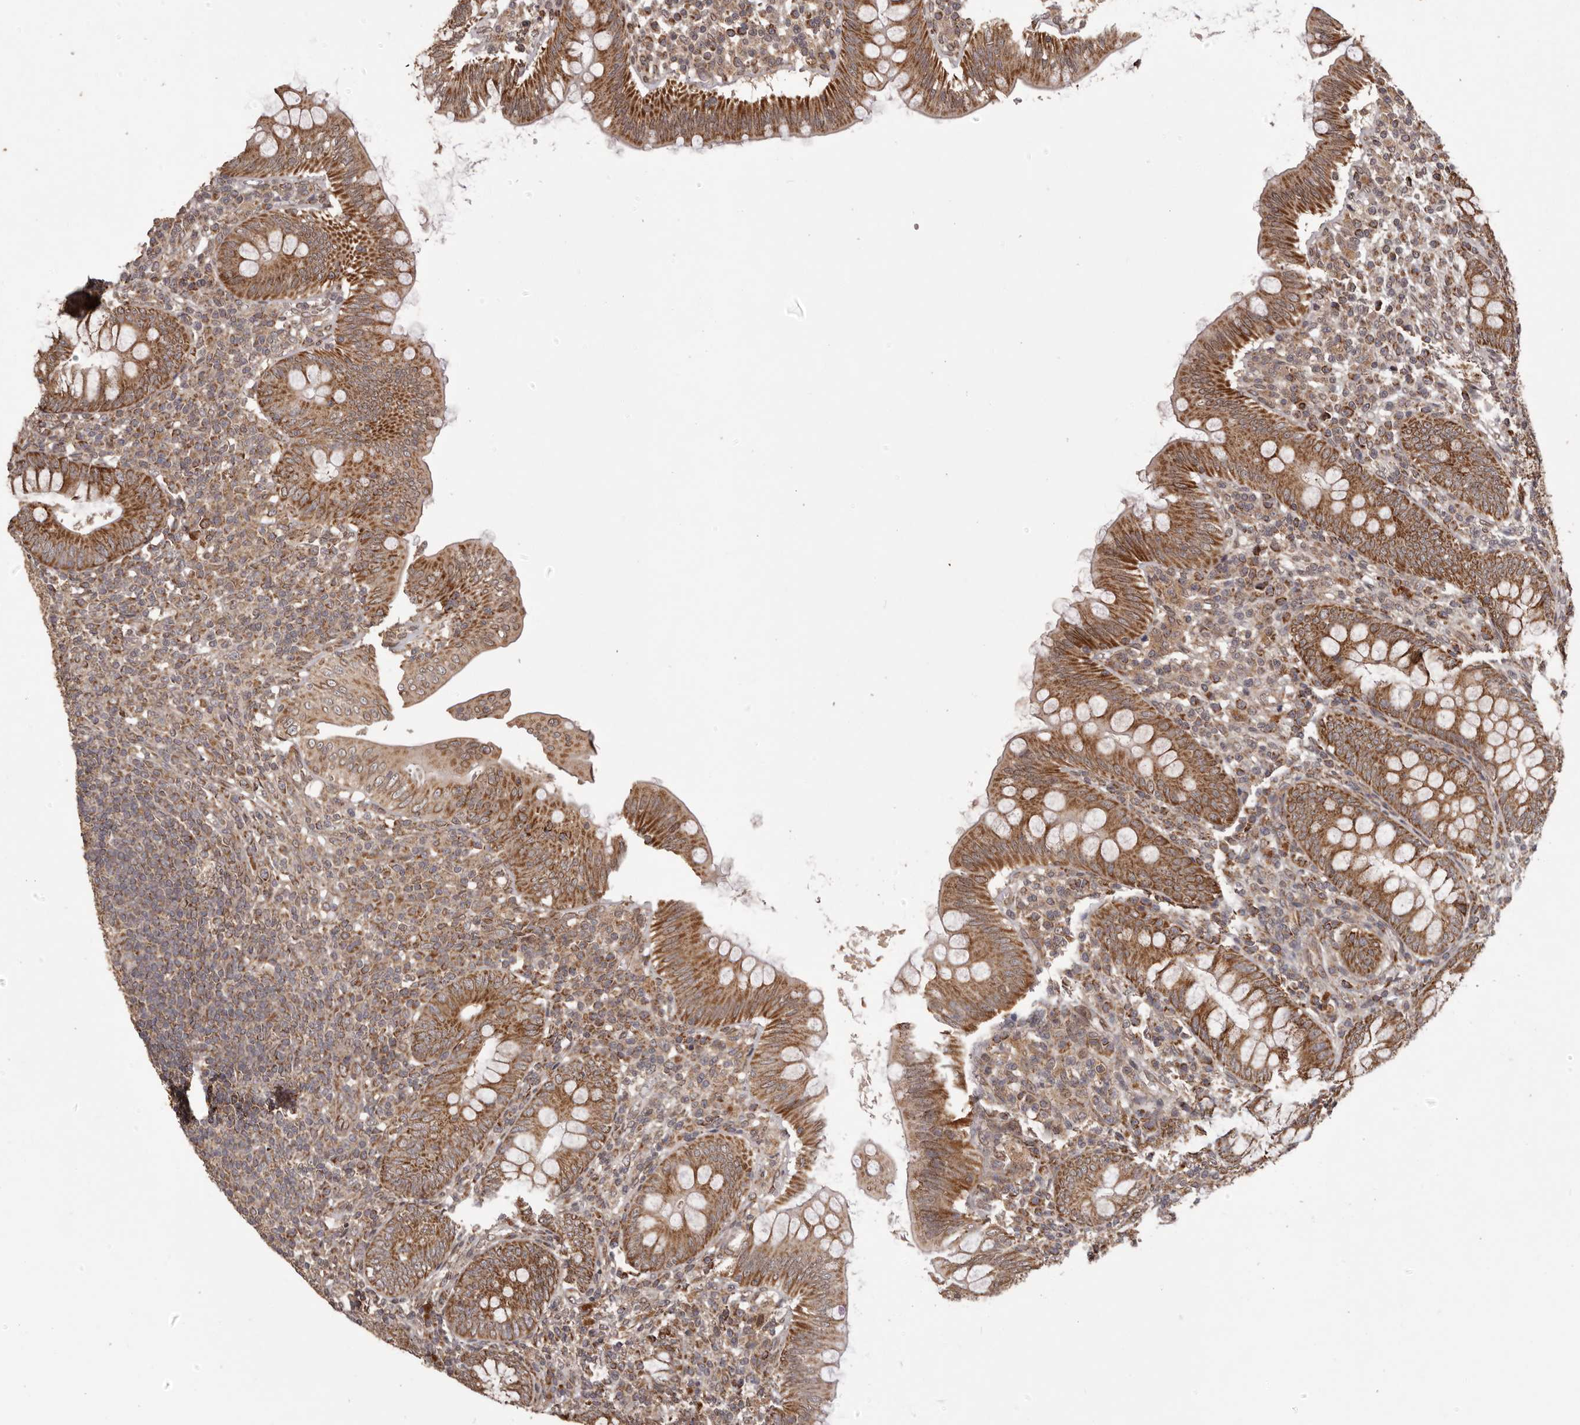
{"staining": {"intensity": "strong", "quantity": ">75%", "location": "cytoplasmic/membranous"}, "tissue": "appendix", "cell_type": "Glandular cells", "image_type": "normal", "snomed": [{"axis": "morphology", "description": "Normal tissue, NOS"}, {"axis": "topography", "description": "Appendix"}], "caption": "Appendix stained for a protein (brown) shows strong cytoplasmic/membranous positive staining in approximately >75% of glandular cells.", "gene": "CHRM2", "patient": {"sex": "male", "age": 14}}